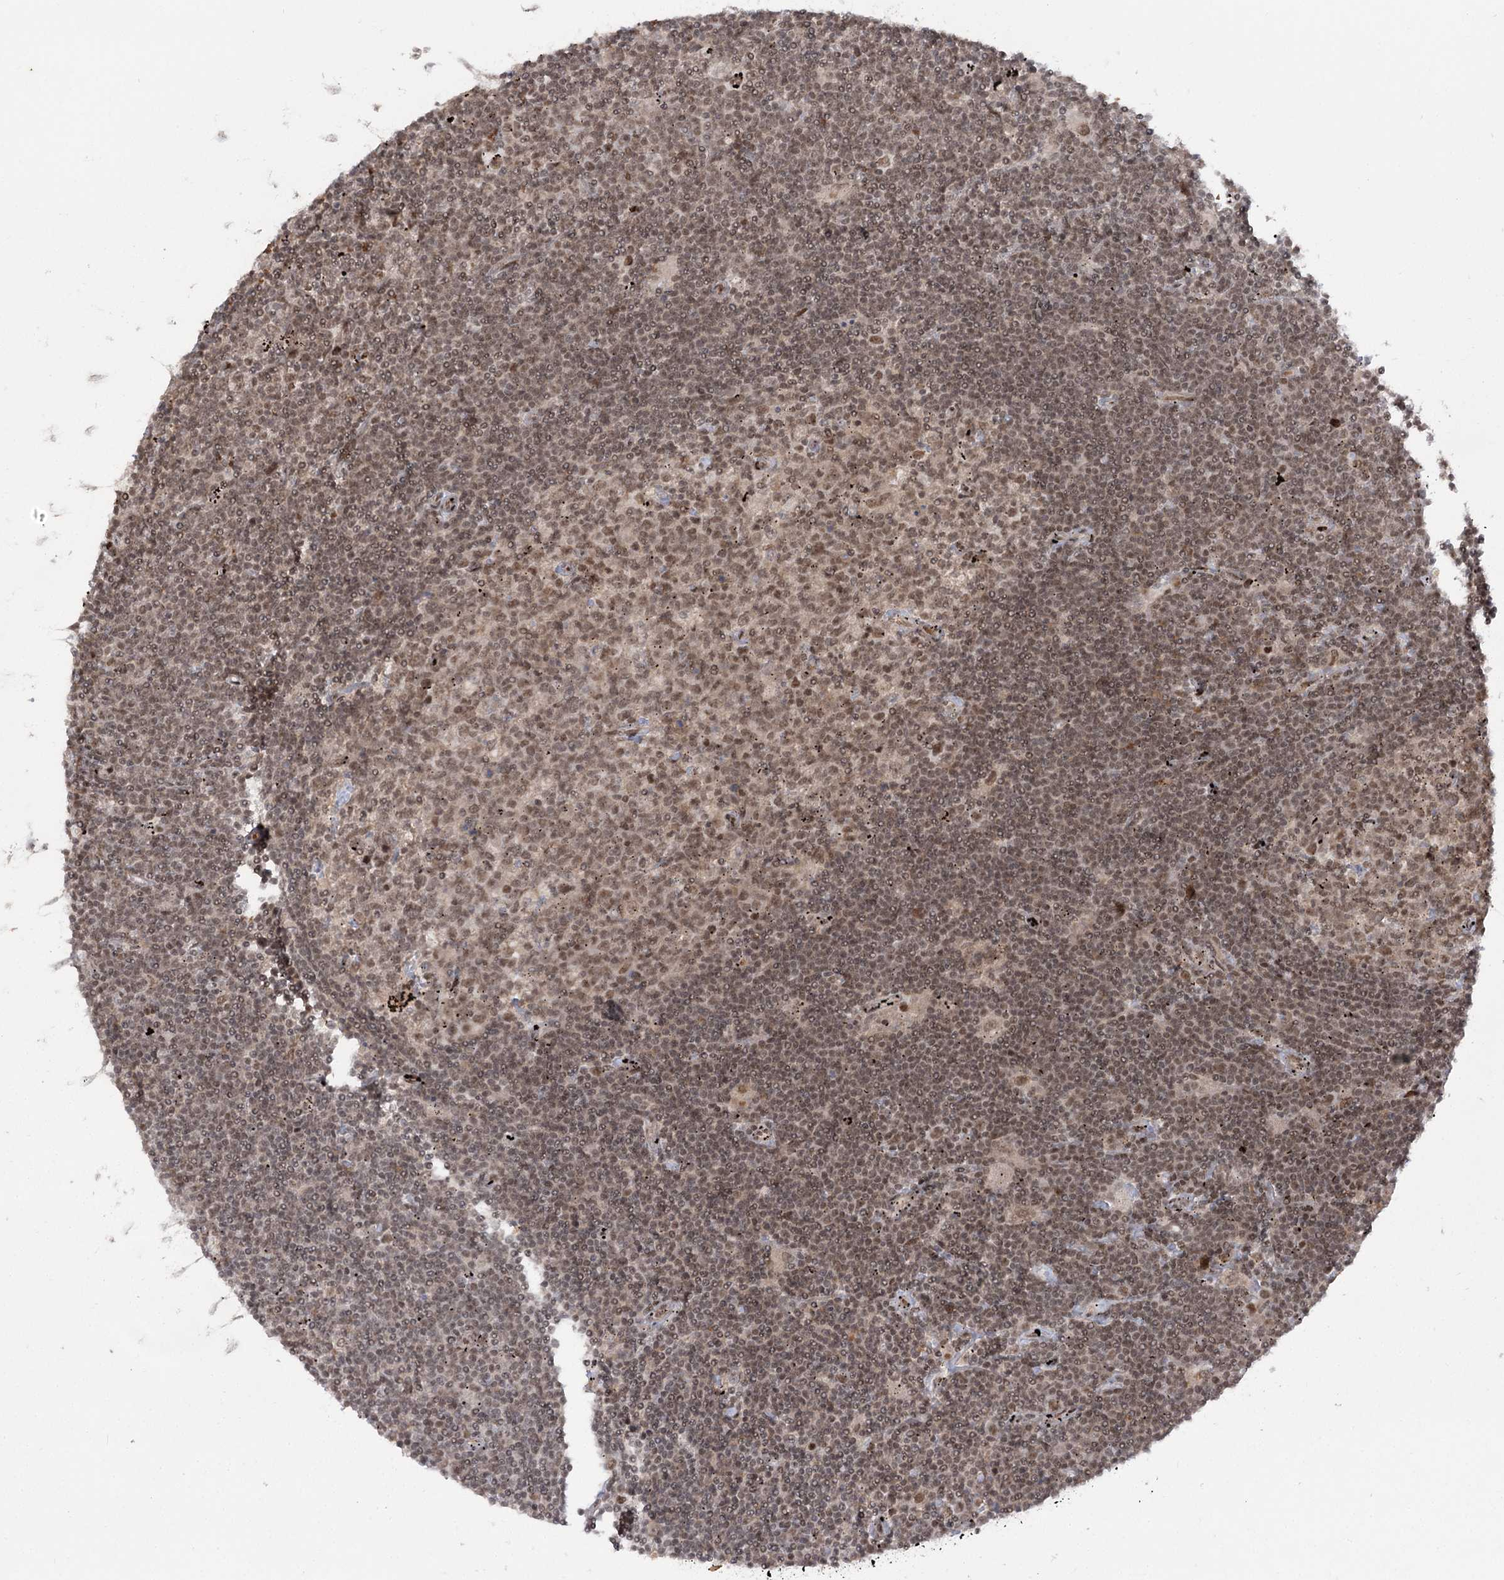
{"staining": {"intensity": "moderate", "quantity": ">75%", "location": "nuclear"}, "tissue": "lymphoma", "cell_type": "Tumor cells", "image_type": "cancer", "snomed": [{"axis": "morphology", "description": "Malignant lymphoma, non-Hodgkin's type, Low grade"}, {"axis": "topography", "description": "Spleen"}], "caption": "This photomicrograph exhibits low-grade malignant lymphoma, non-Hodgkin's type stained with immunohistochemistry to label a protein in brown. The nuclear of tumor cells show moderate positivity for the protein. Nuclei are counter-stained blue.", "gene": "HELQ", "patient": {"sex": "male", "age": 76}}